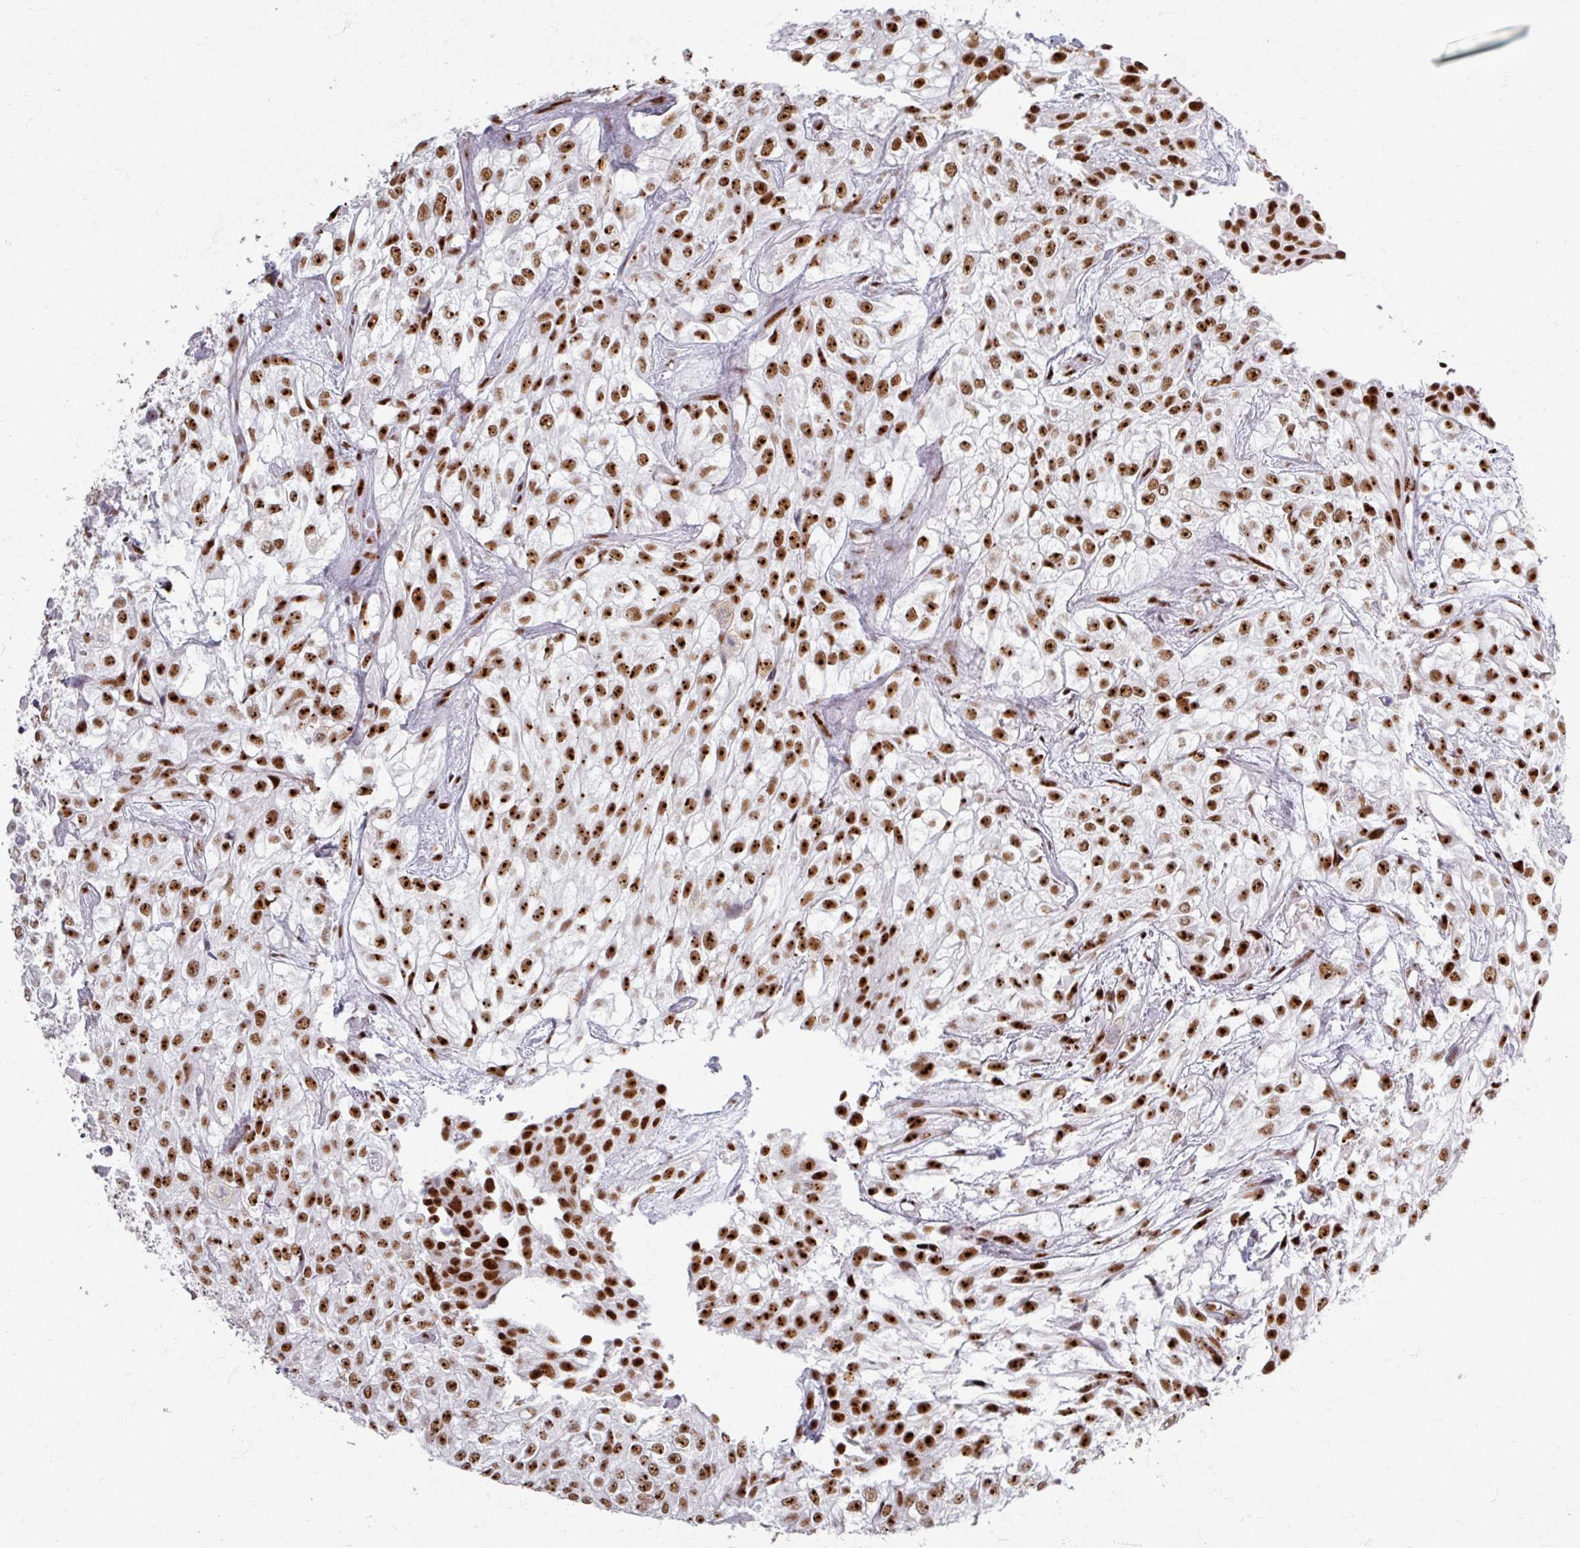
{"staining": {"intensity": "strong", "quantity": ">75%", "location": "nuclear"}, "tissue": "urothelial cancer", "cell_type": "Tumor cells", "image_type": "cancer", "snomed": [{"axis": "morphology", "description": "Urothelial carcinoma, High grade"}, {"axis": "topography", "description": "Urinary bladder"}], "caption": "Urothelial cancer stained for a protein displays strong nuclear positivity in tumor cells.", "gene": "ADAR", "patient": {"sex": "male", "age": 56}}